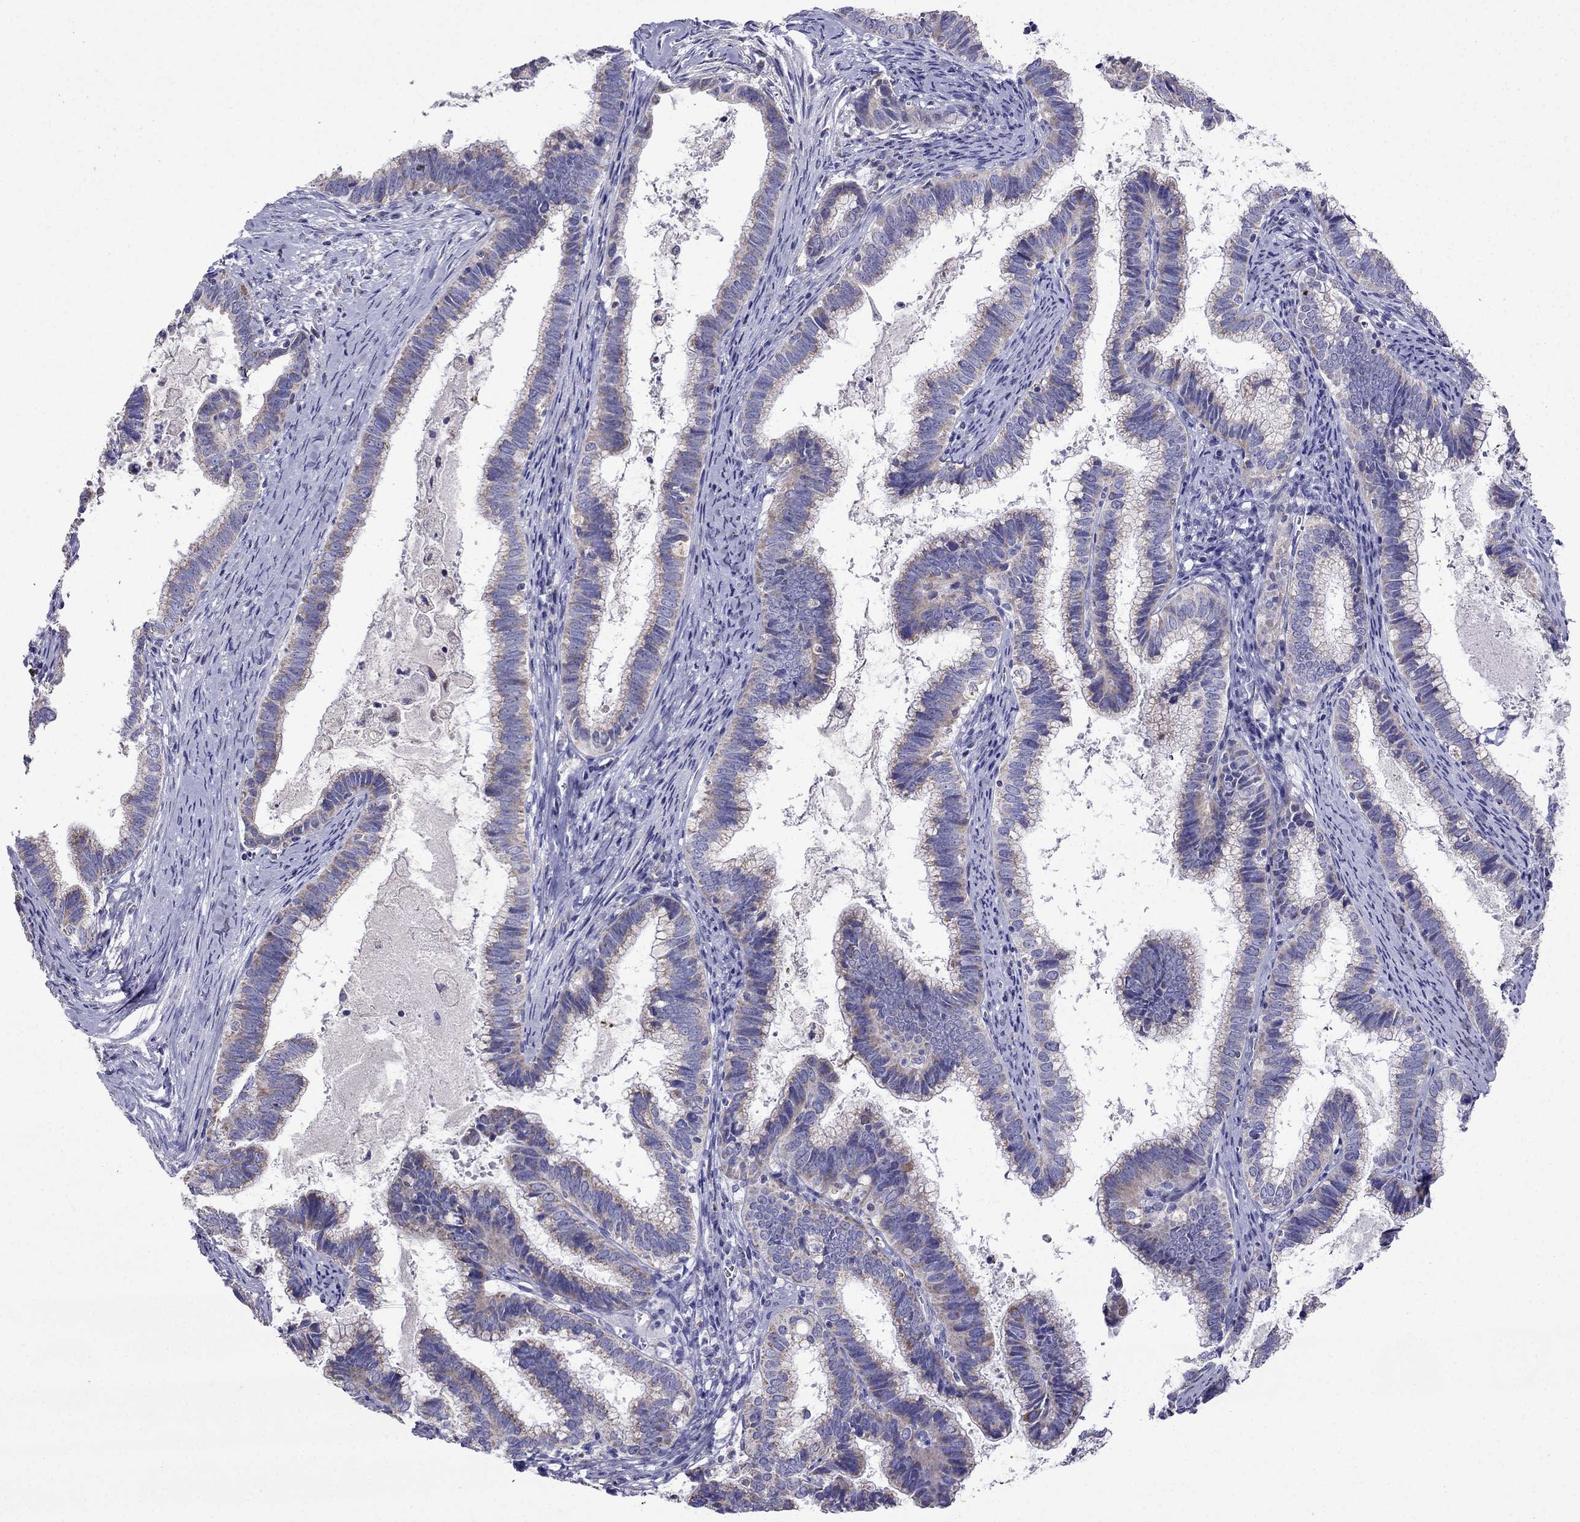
{"staining": {"intensity": "weak", "quantity": ">75%", "location": "cytoplasmic/membranous"}, "tissue": "cervical cancer", "cell_type": "Tumor cells", "image_type": "cancer", "snomed": [{"axis": "morphology", "description": "Adenocarcinoma, NOS"}, {"axis": "topography", "description": "Cervix"}], "caption": "Protein expression analysis of cervical adenocarcinoma displays weak cytoplasmic/membranous staining in approximately >75% of tumor cells.", "gene": "DSC1", "patient": {"sex": "female", "age": 61}}